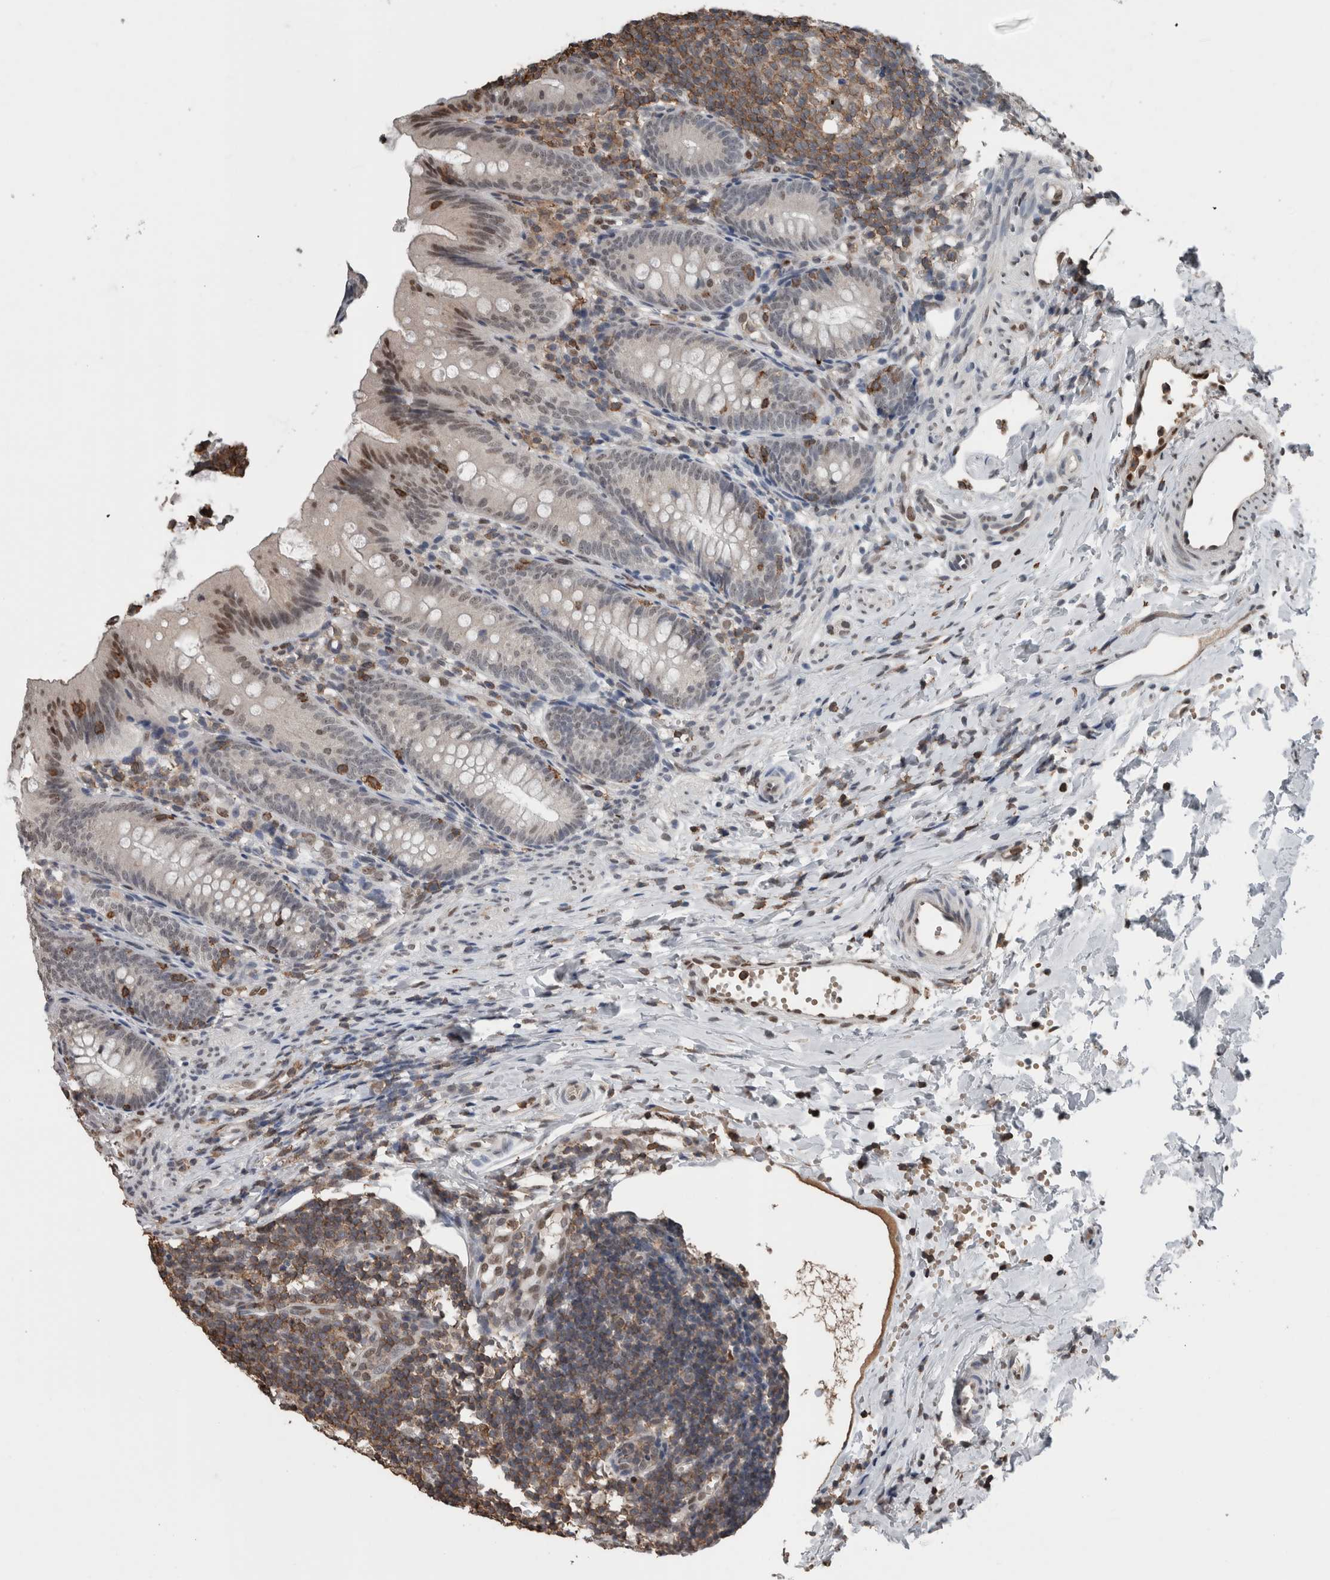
{"staining": {"intensity": "strong", "quantity": "<25%", "location": "nuclear"}, "tissue": "appendix", "cell_type": "Glandular cells", "image_type": "normal", "snomed": [{"axis": "morphology", "description": "Normal tissue, NOS"}, {"axis": "topography", "description": "Appendix"}], "caption": "Glandular cells show medium levels of strong nuclear expression in about <25% of cells in benign human appendix.", "gene": "MAFF", "patient": {"sex": "male", "age": 1}}